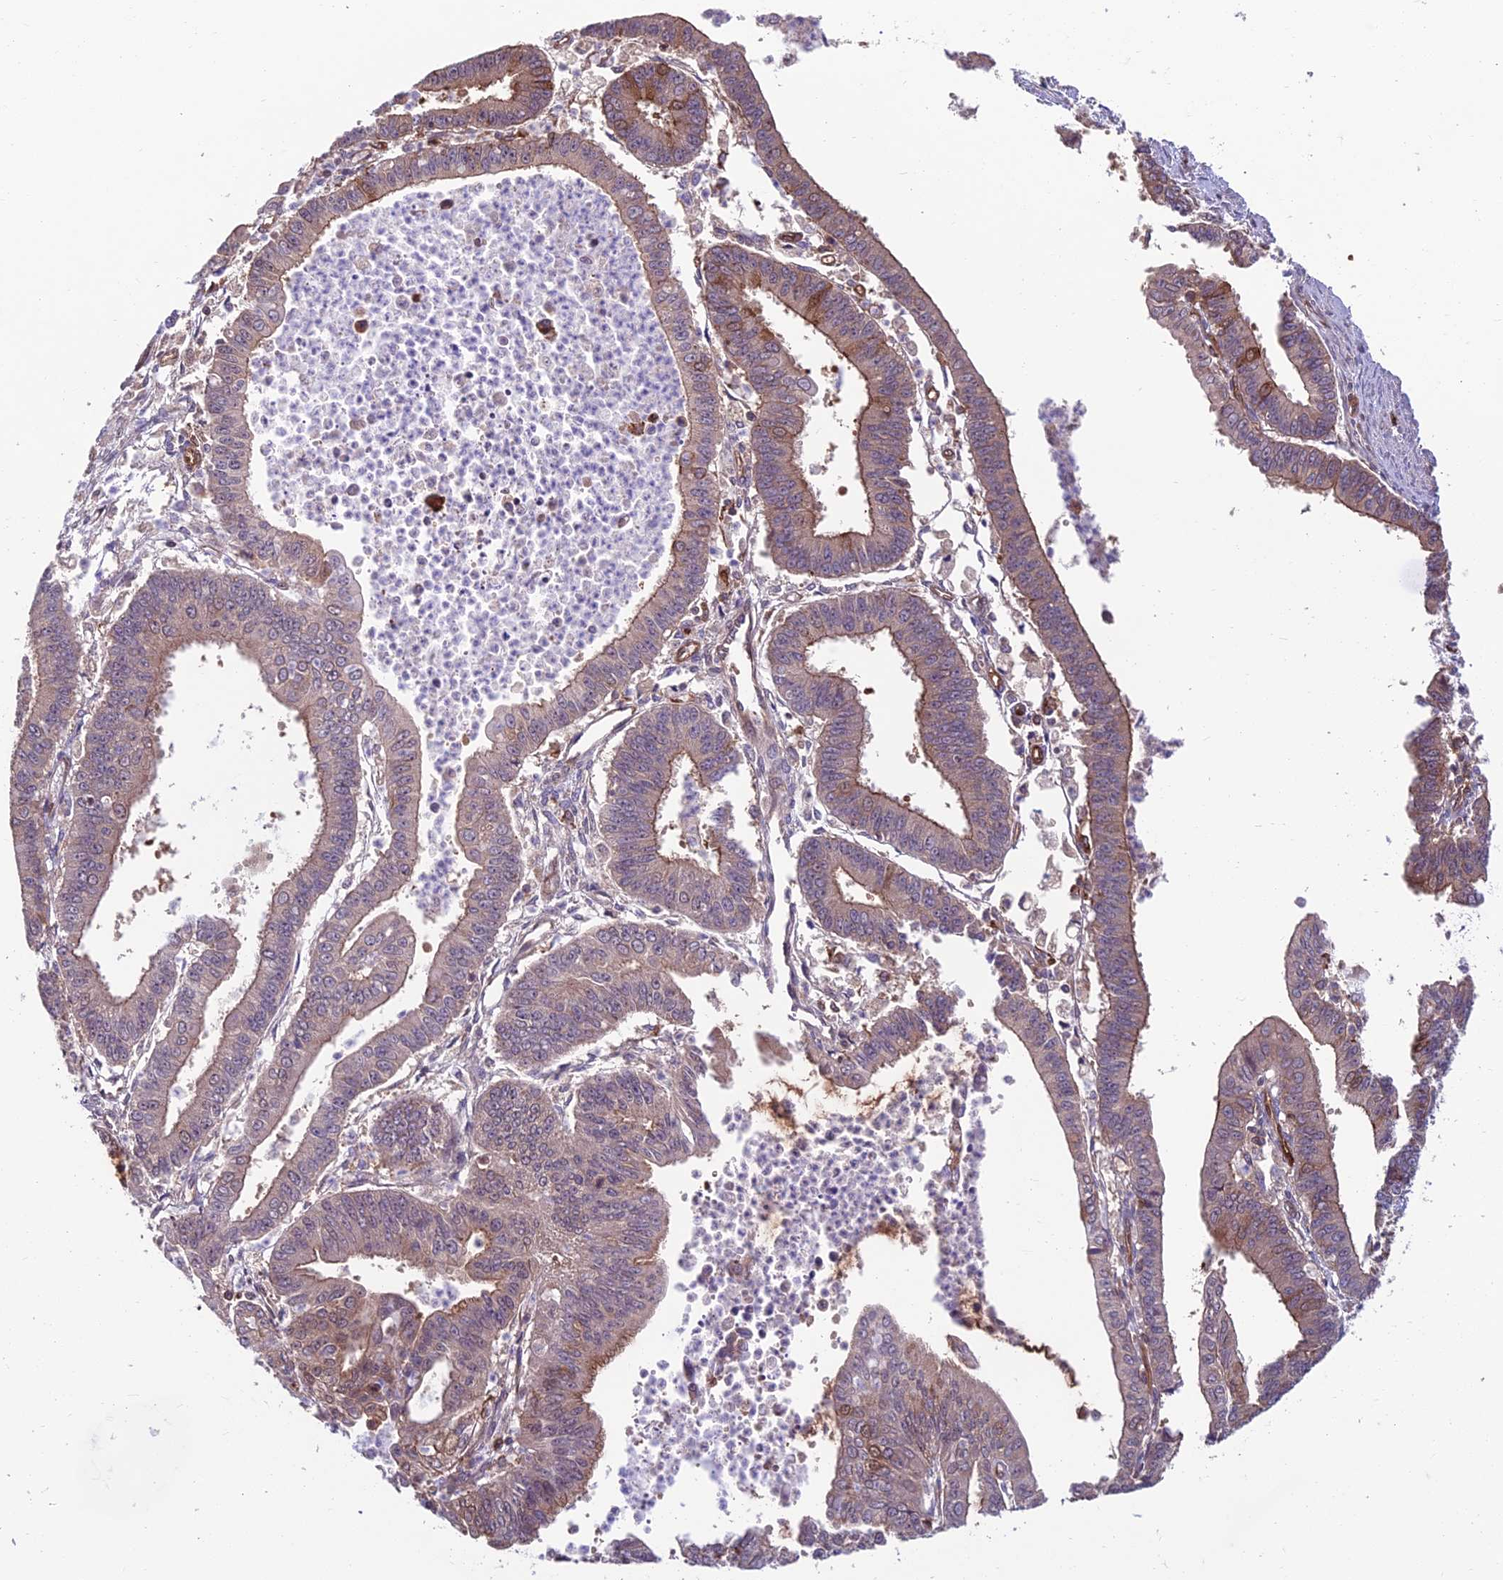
{"staining": {"intensity": "weak", "quantity": "<25%", "location": "cytoplasmic/membranous"}, "tissue": "endometrial cancer", "cell_type": "Tumor cells", "image_type": "cancer", "snomed": [{"axis": "morphology", "description": "Adenocarcinoma, NOS"}, {"axis": "topography", "description": "Endometrium"}], "caption": "Immunohistochemical staining of human endometrial cancer (adenocarcinoma) shows no significant expression in tumor cells. The staining was performed using DAB to visualize the protein expression in brown, while the nuclei were stained in blue with hematoxylin (Magnification: 20x).", "gene": "RTN4RL1", "patient": {"sex": "female", "age": 73}}